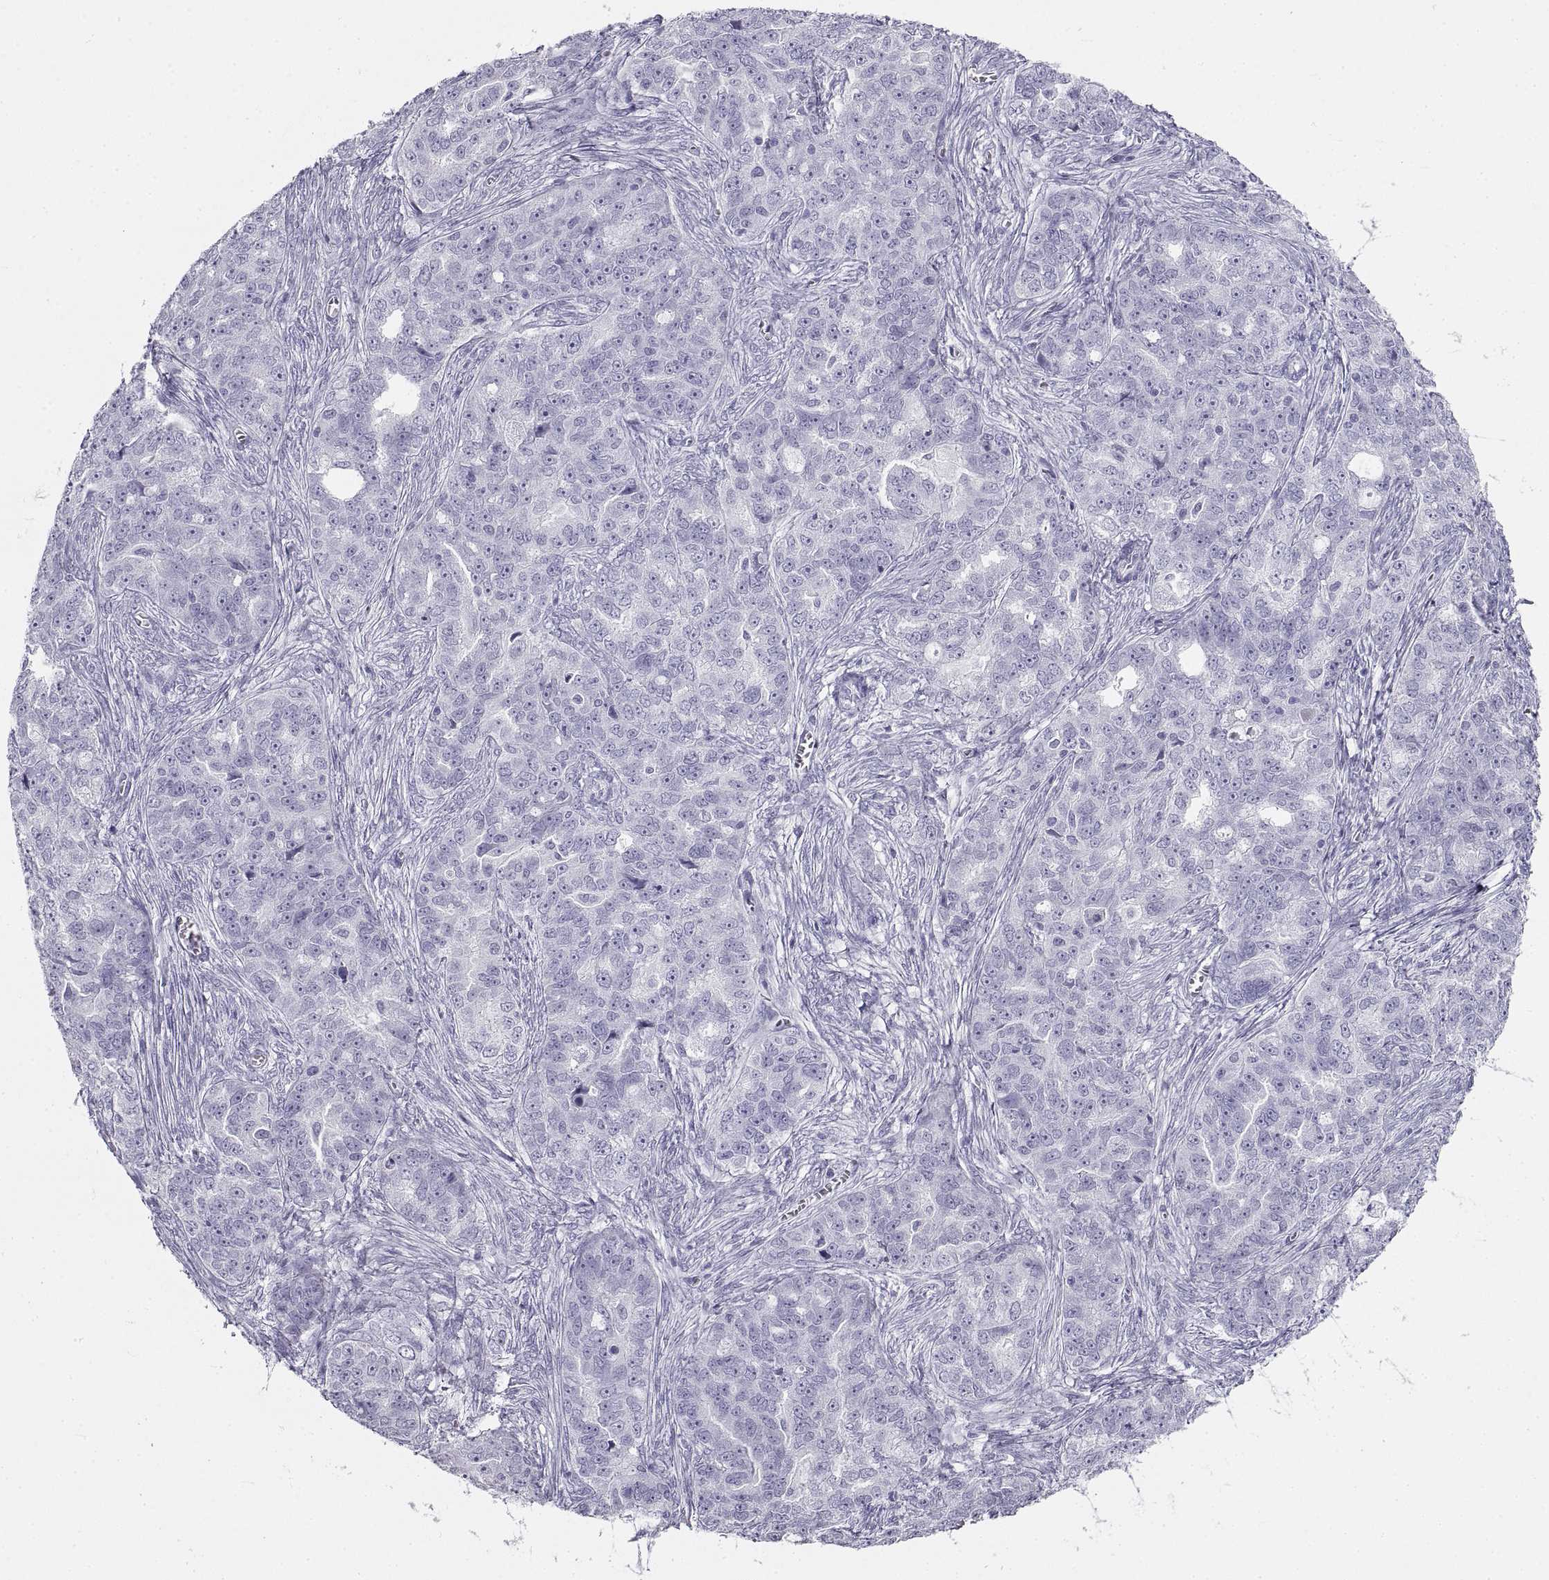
{"staining": {"intensity": "negative", "quantity": "none", "location": "none"}, "tissue": "ovarian cancer", "cell_type": "Tumor cells", "image_type": "cancer", "snomed": [{"axis": "morphology", "description": "Cystadenocarcinoma, serous, NOS"}, {"axis": "topography", "description": "Ovary"}], "caption": "DAB immunohistochemical staining of human ovarian cancer (serous cystadenocarcinoma) displays no significant staining in tumor cells.", "gene": "RLBP1", "patient": {"sex": "female", "age": 51}}